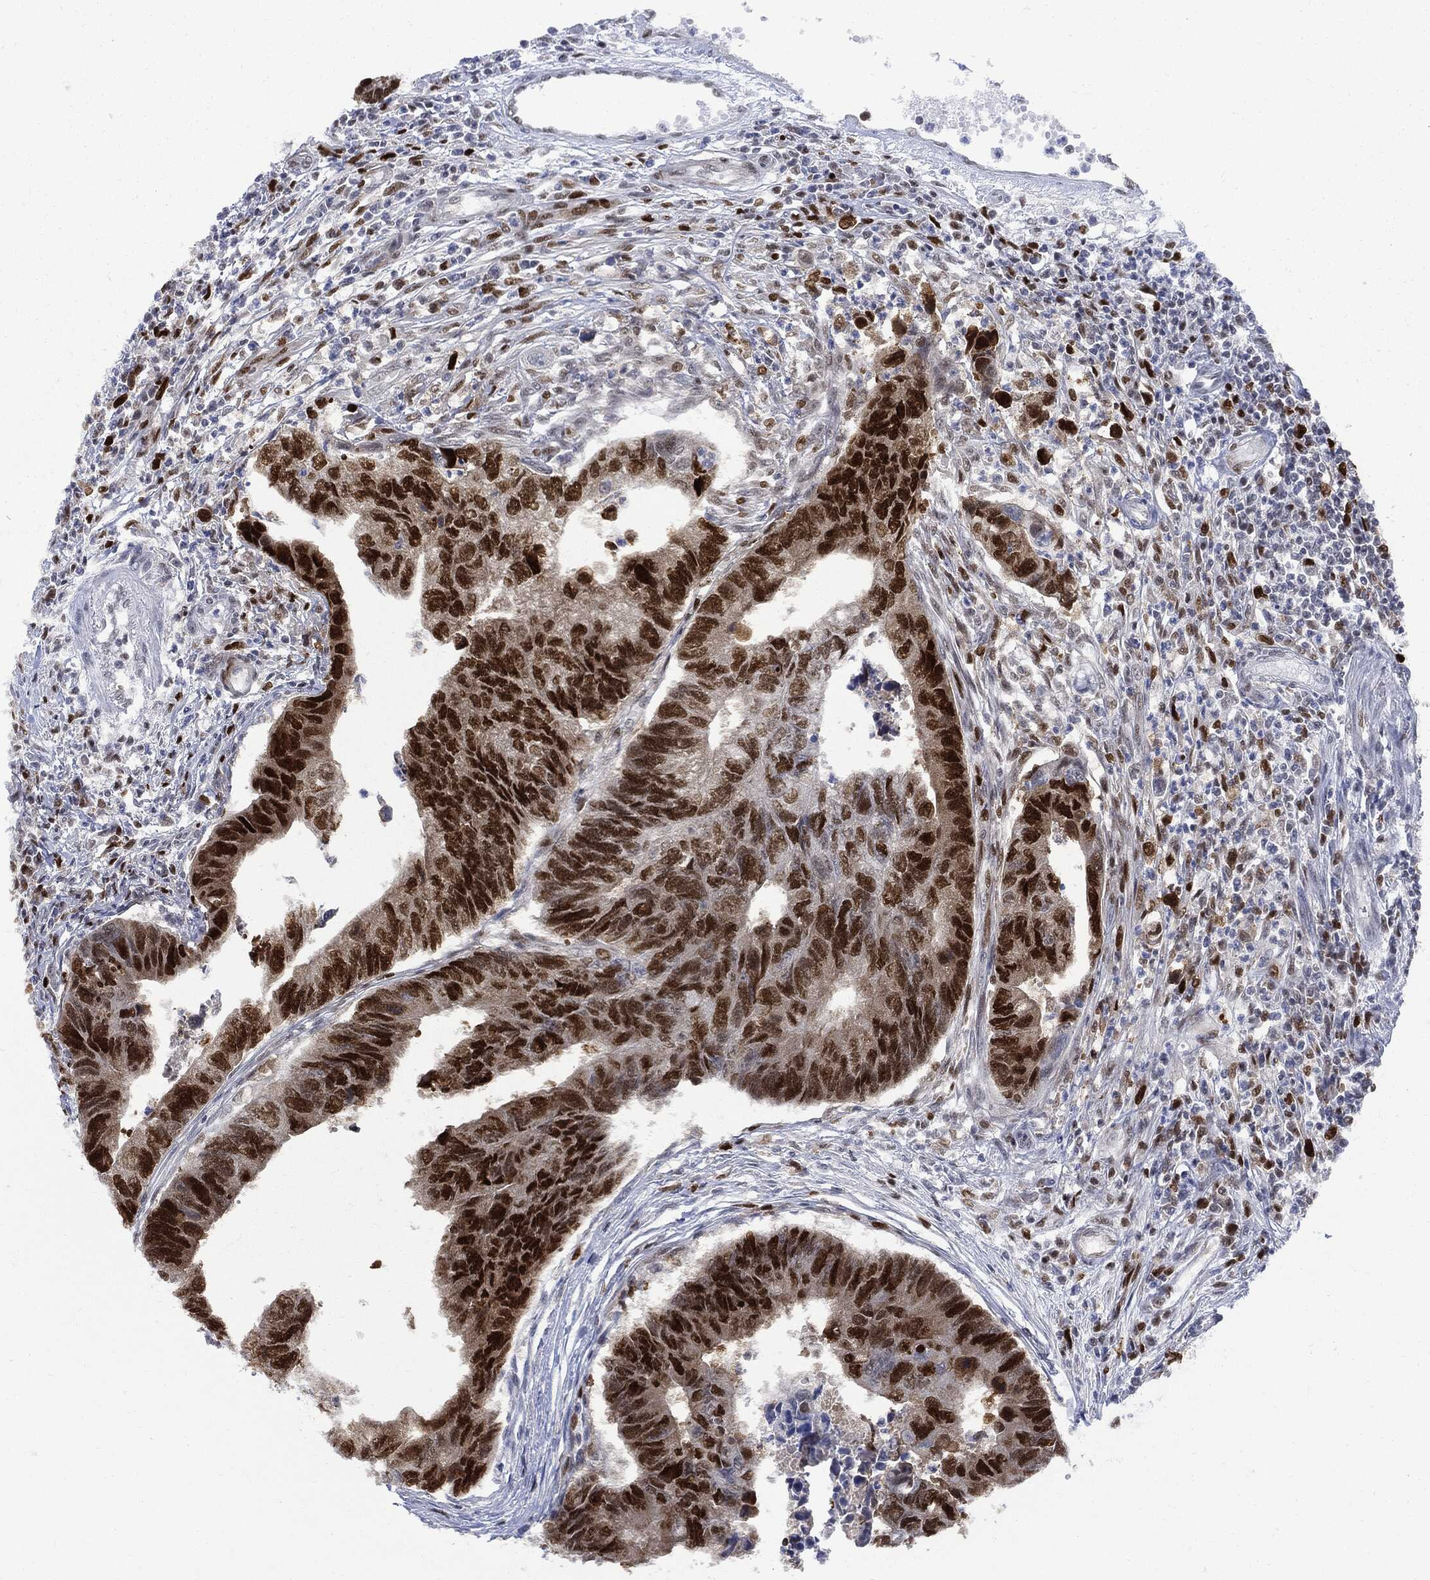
{"staining": {"intensity": "strong", "quantity": ">75%", "location": "nuclear"}, "tissue": "colorectal cancer", "cell_type": "Tumor cells", "image_type": "cancer", "snomed": [{"axis": "morphology", "description": "Adenocarcinoma, NOS"}, {"axis": "topography", "description": "Colon"}], "caption": "Protein expression analysis of adenocarcinoma (colorectal) reveals strong nuclear positivity in about >75% of tumor cells. The staining is performed using DAB (3,3'-diaminobenzidine) brown chromogen to label protein expression. The nuclei are counter-stained blue using hematoxylin.", "gene": "PCNA", "patient": {"sex": "female", "age": 65}}